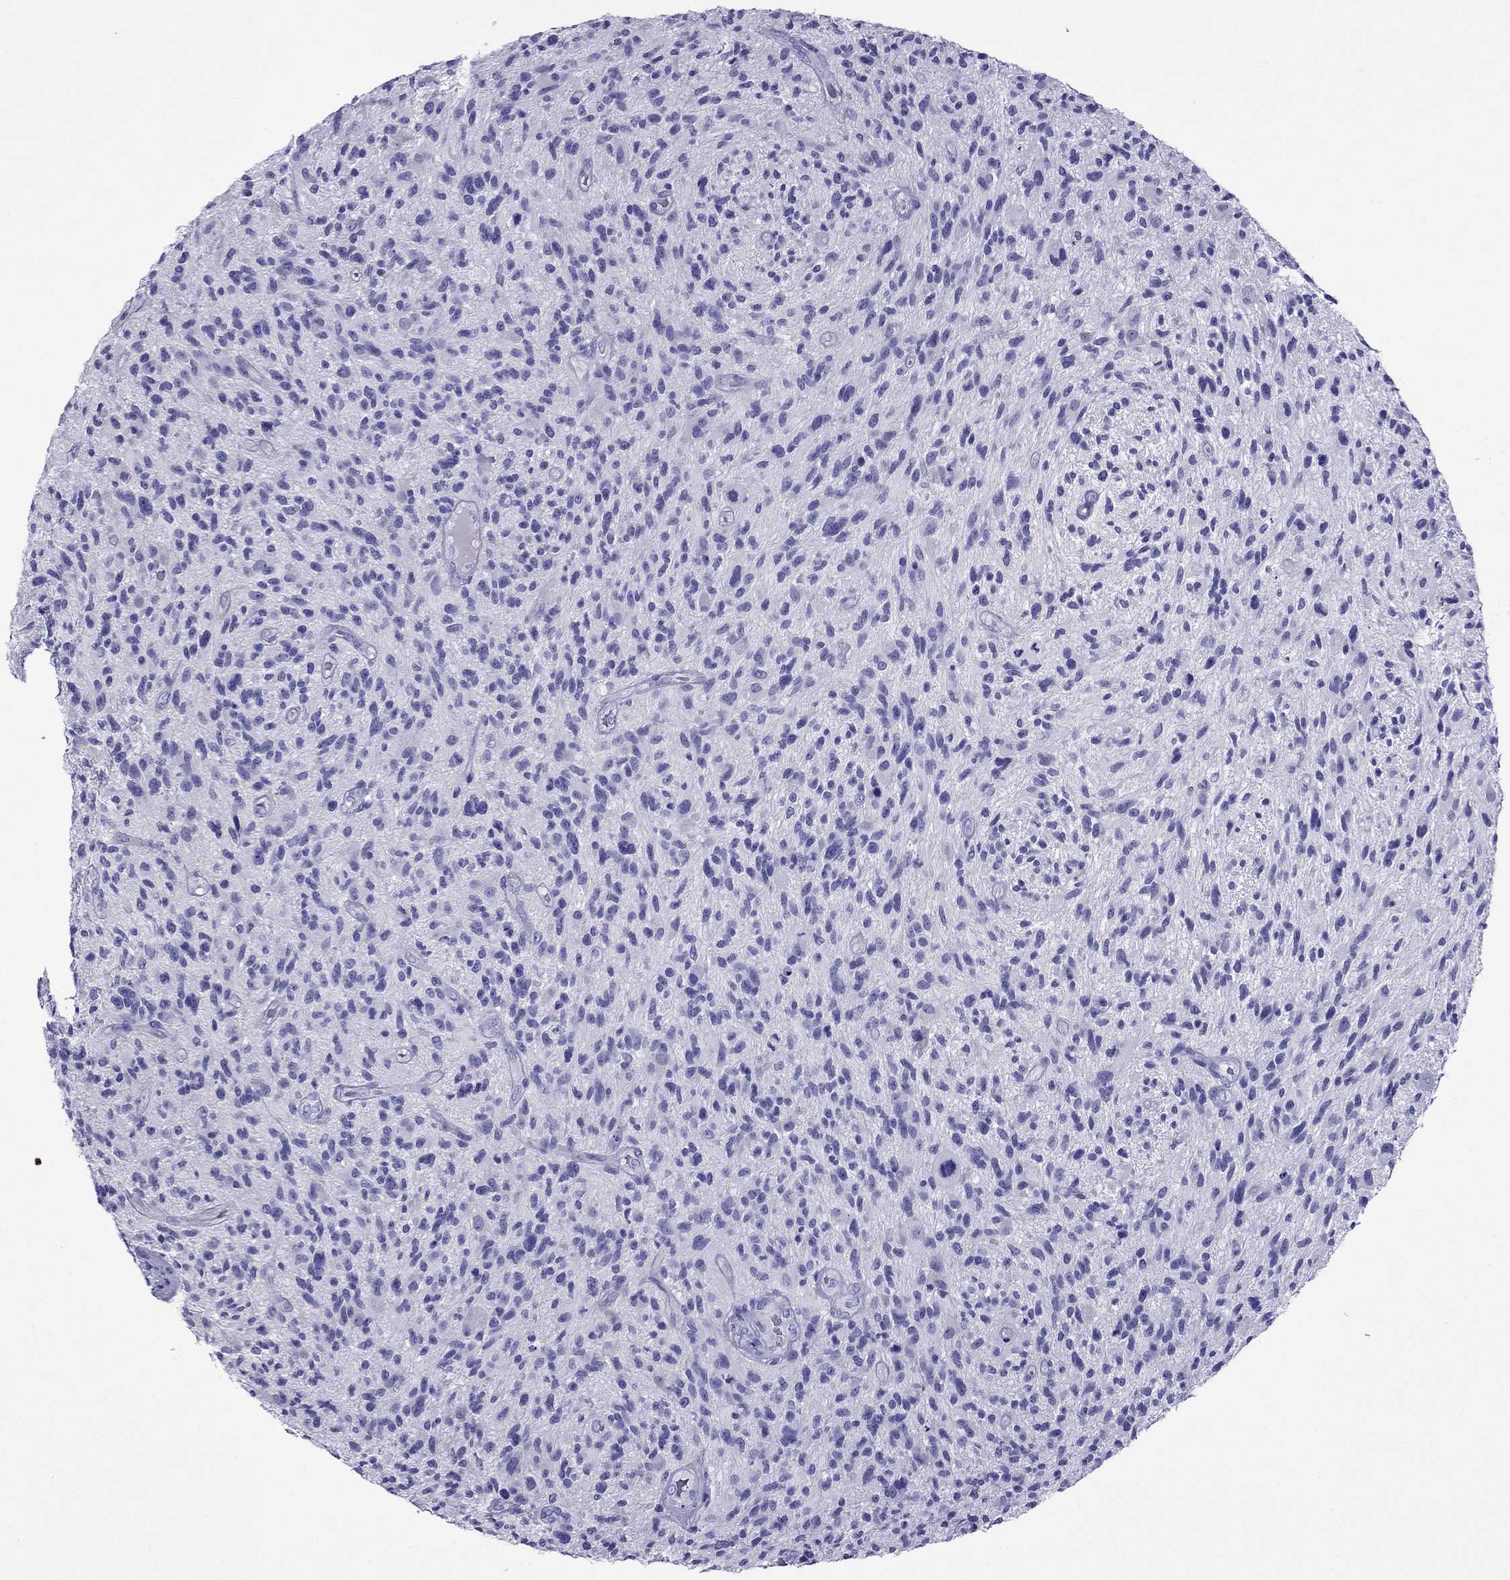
{"staining": {"intensity": "negative", "quantity": "none", "location": "none"}, "tissue": "glioma", "cell_type": "Tumor cells", "image_type": "cancer", "snomed": [{"axis": "morphology", "description": "Glioma, malignant, High grade"}, {"axis": "topography", "description": "Brain"}], "caption": "The image reveals no significant expression in tumor cells of malignant high-grade glioma.", "gene": "CRYBA1", "patient": {"sex": "male", "age": 47}}